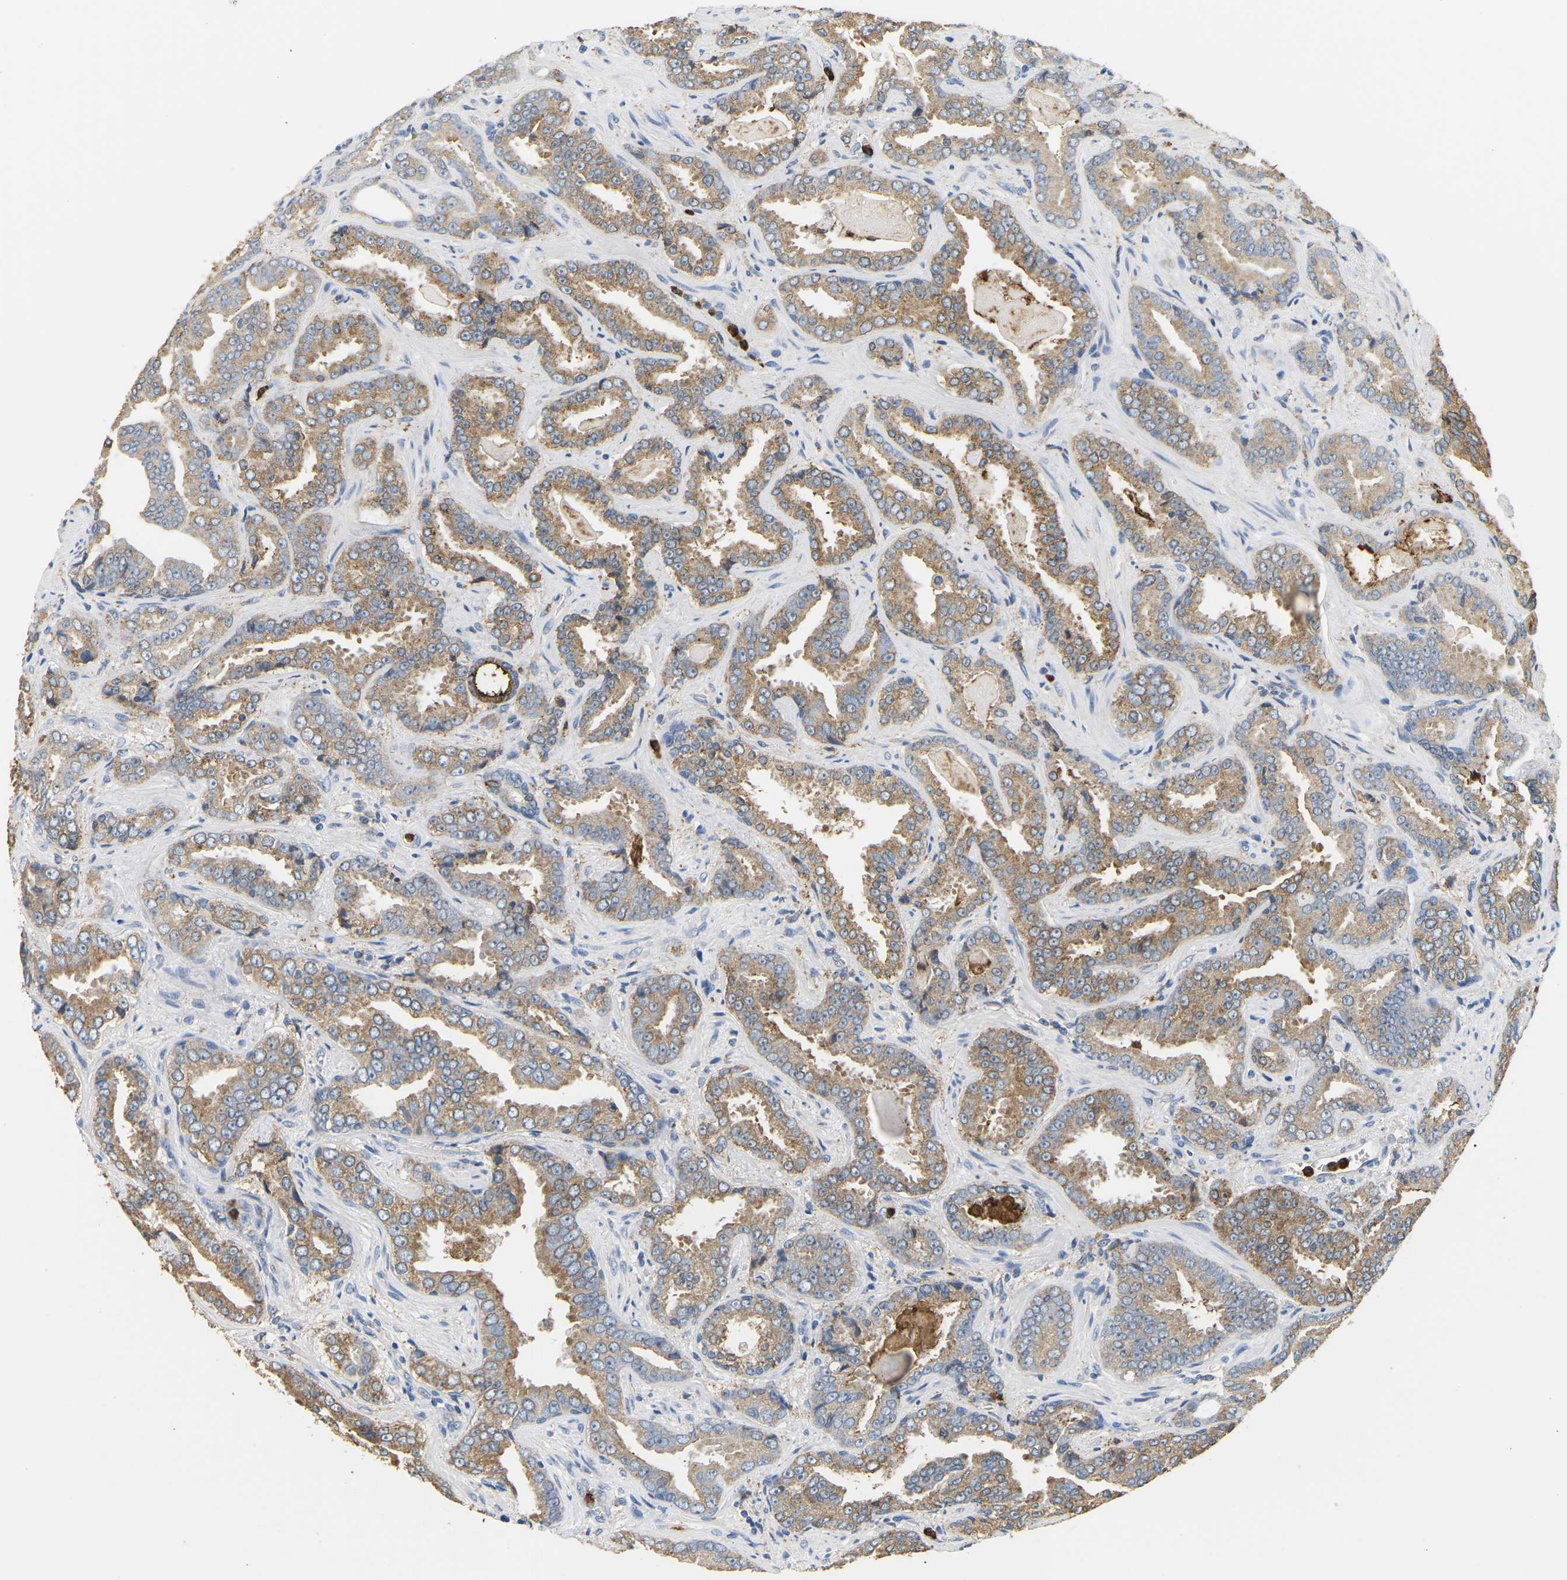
{"staining": {"intensity": "moderate", "quantity": ">75%", "location": "cytoplasmic/membranous"}, "tissue": "prostate cancer", "cell_type": "Tumor cells", "image_type": "cancer", "snomed": [{"axis": "morphology", "description": "Adenocarcinoma, Low grade"}, {"axis": "topography", "description": "Prostate"}], "caption": "DAB (3,3'-diaminobenzidine) immunohistochemical staining of human prostate cancer displays moderate cytoplasmic/membranous protein staining in about >75% of tumor cells.", "gene": "ADM", "patient": {"sex": "male", "age": 60}}